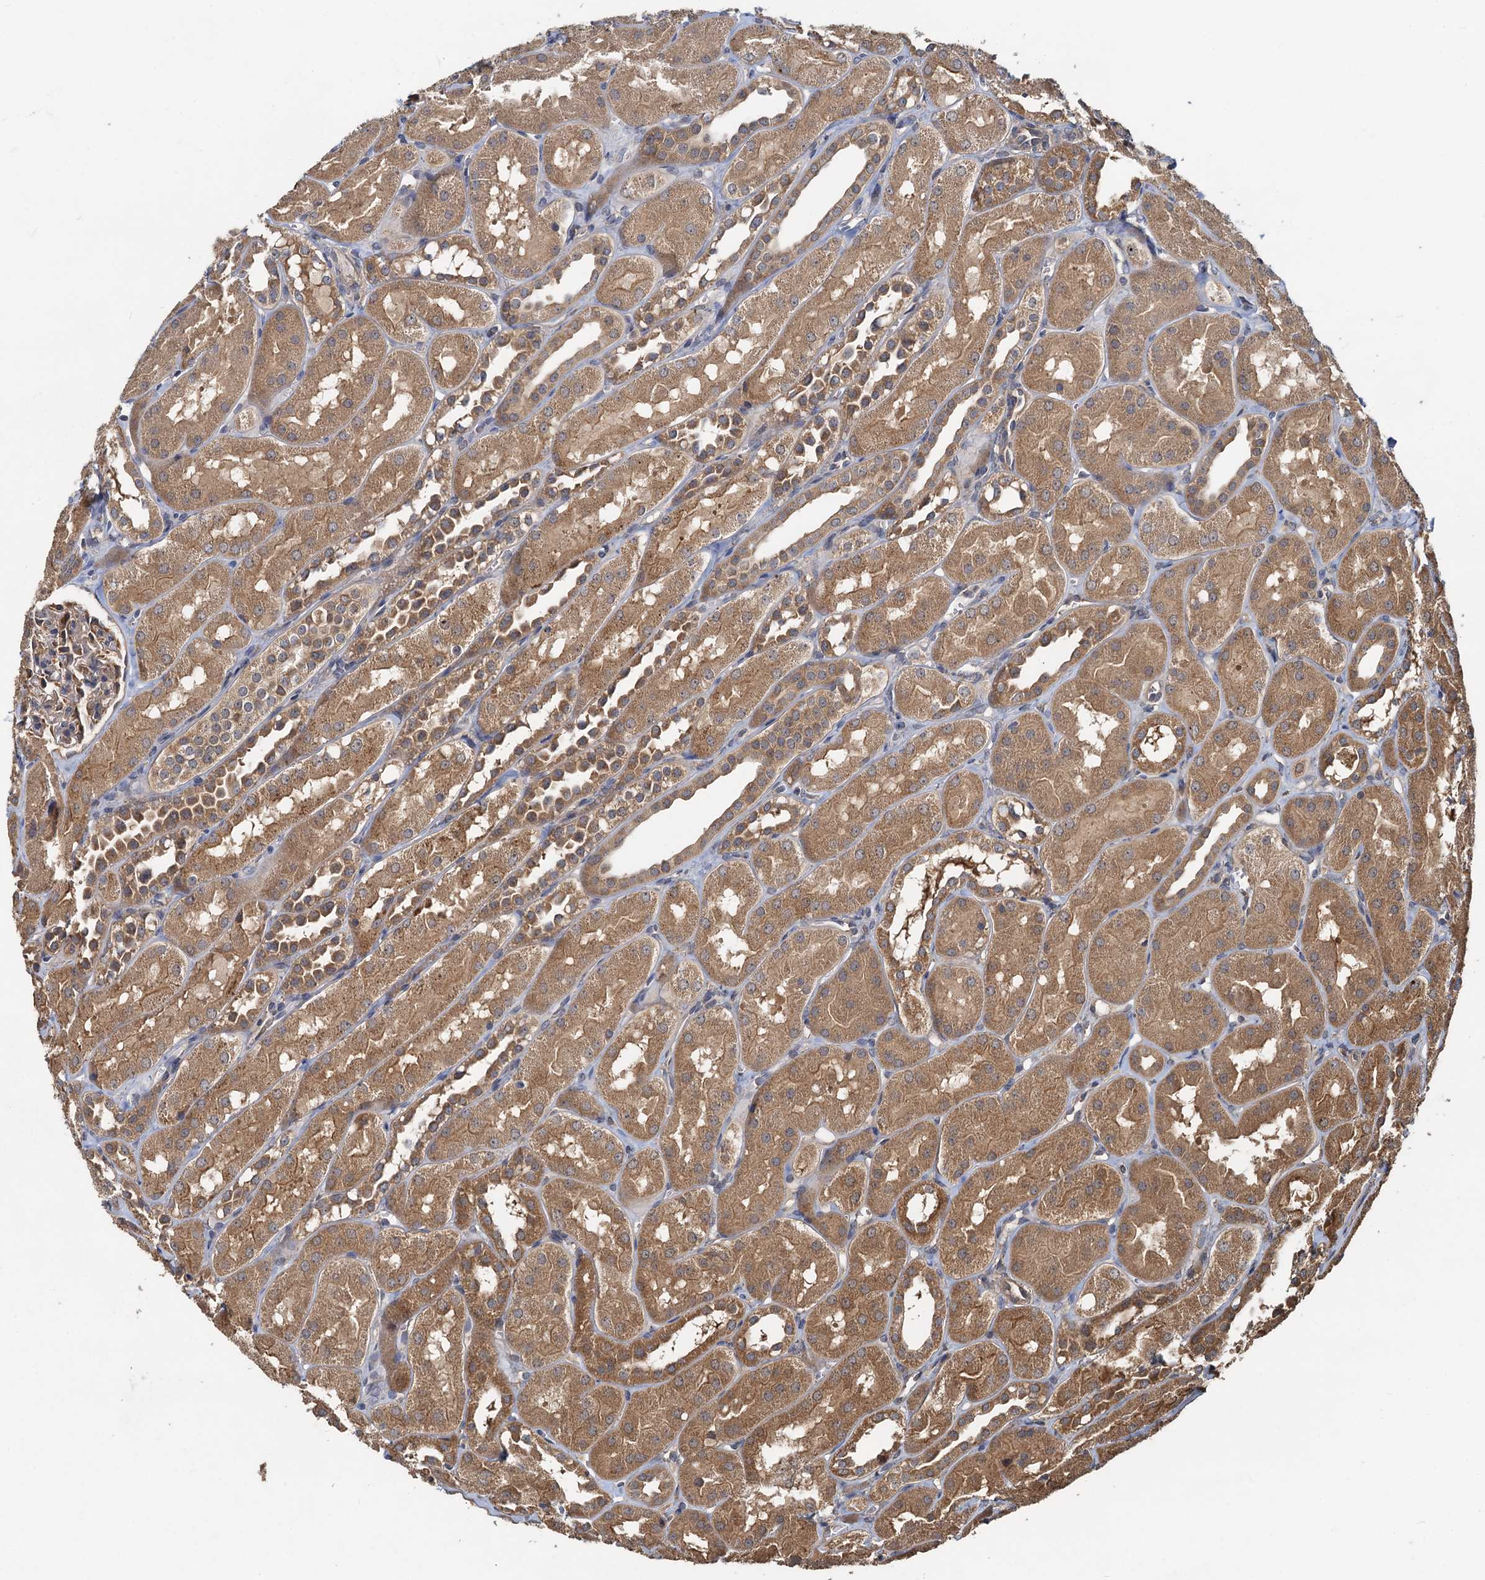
{"staining": {"intensity": "weak", "quantity": "25%-75%", "location": "cytoplasmic/membranous"}, "tissue": "kidney", "cell_type": "Cells in glomeruli", "image_type": "normal", "snomed": [{"axis": "morphology", "description": "Normal tissue, NOS"}, {"axis": "topography", "description": "Kidney"}, {"axis": "topography", "description": "Urinary bladder"}], "caption": "High-power microscopy captured an immunohistochemistry image of benign kidney, revealing weak cytoplasmic/membranous staining in approximately 25%-75% of cells in glomeruli.", "gene": "HYI", "patient": {"sex": "male", "age": 16}}